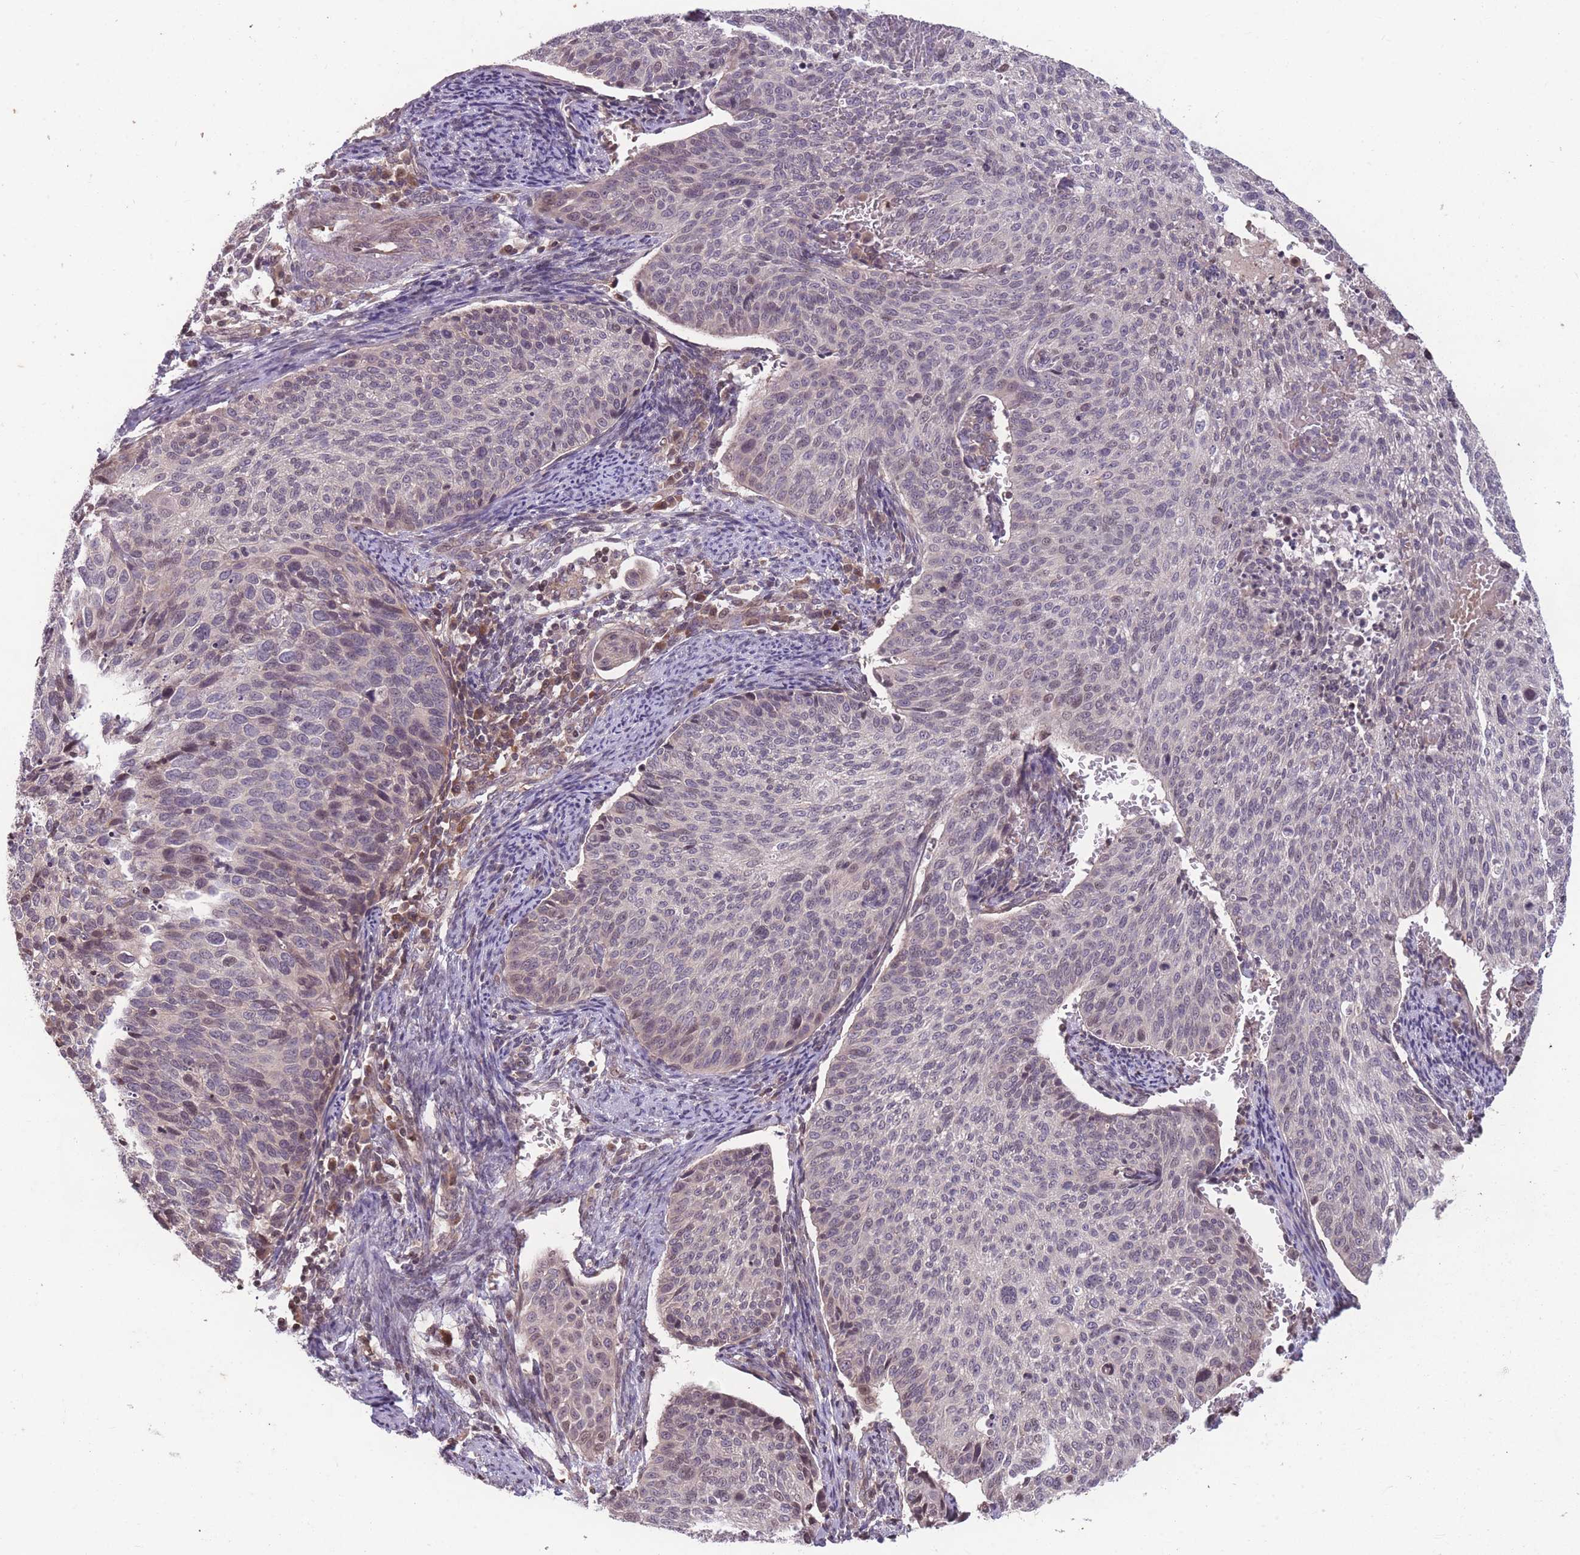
{"staining": {"intensity": "negative", "quantity": "none", "location": "none"}, "tissue": "cervical cancer", "cell_type": "Tumor cells", "image_type": "cancer", "snomed": [{"axis": "morphology", "description": "Squamous cell carcinoma, NOS"}, {"axis": "topography", "description": "Cervix"}], "caption": "Tumor cells show no significant protein staining in cervical cancer (squamous cell carcinoma). Brightfield microscopy of immunohistochemistry (IHC) stained with DAB (brown) and hematoxylin (blue), captured at high magnification.", "gene": "GGT5", "patient": {"sex": "female", "age": 70}}